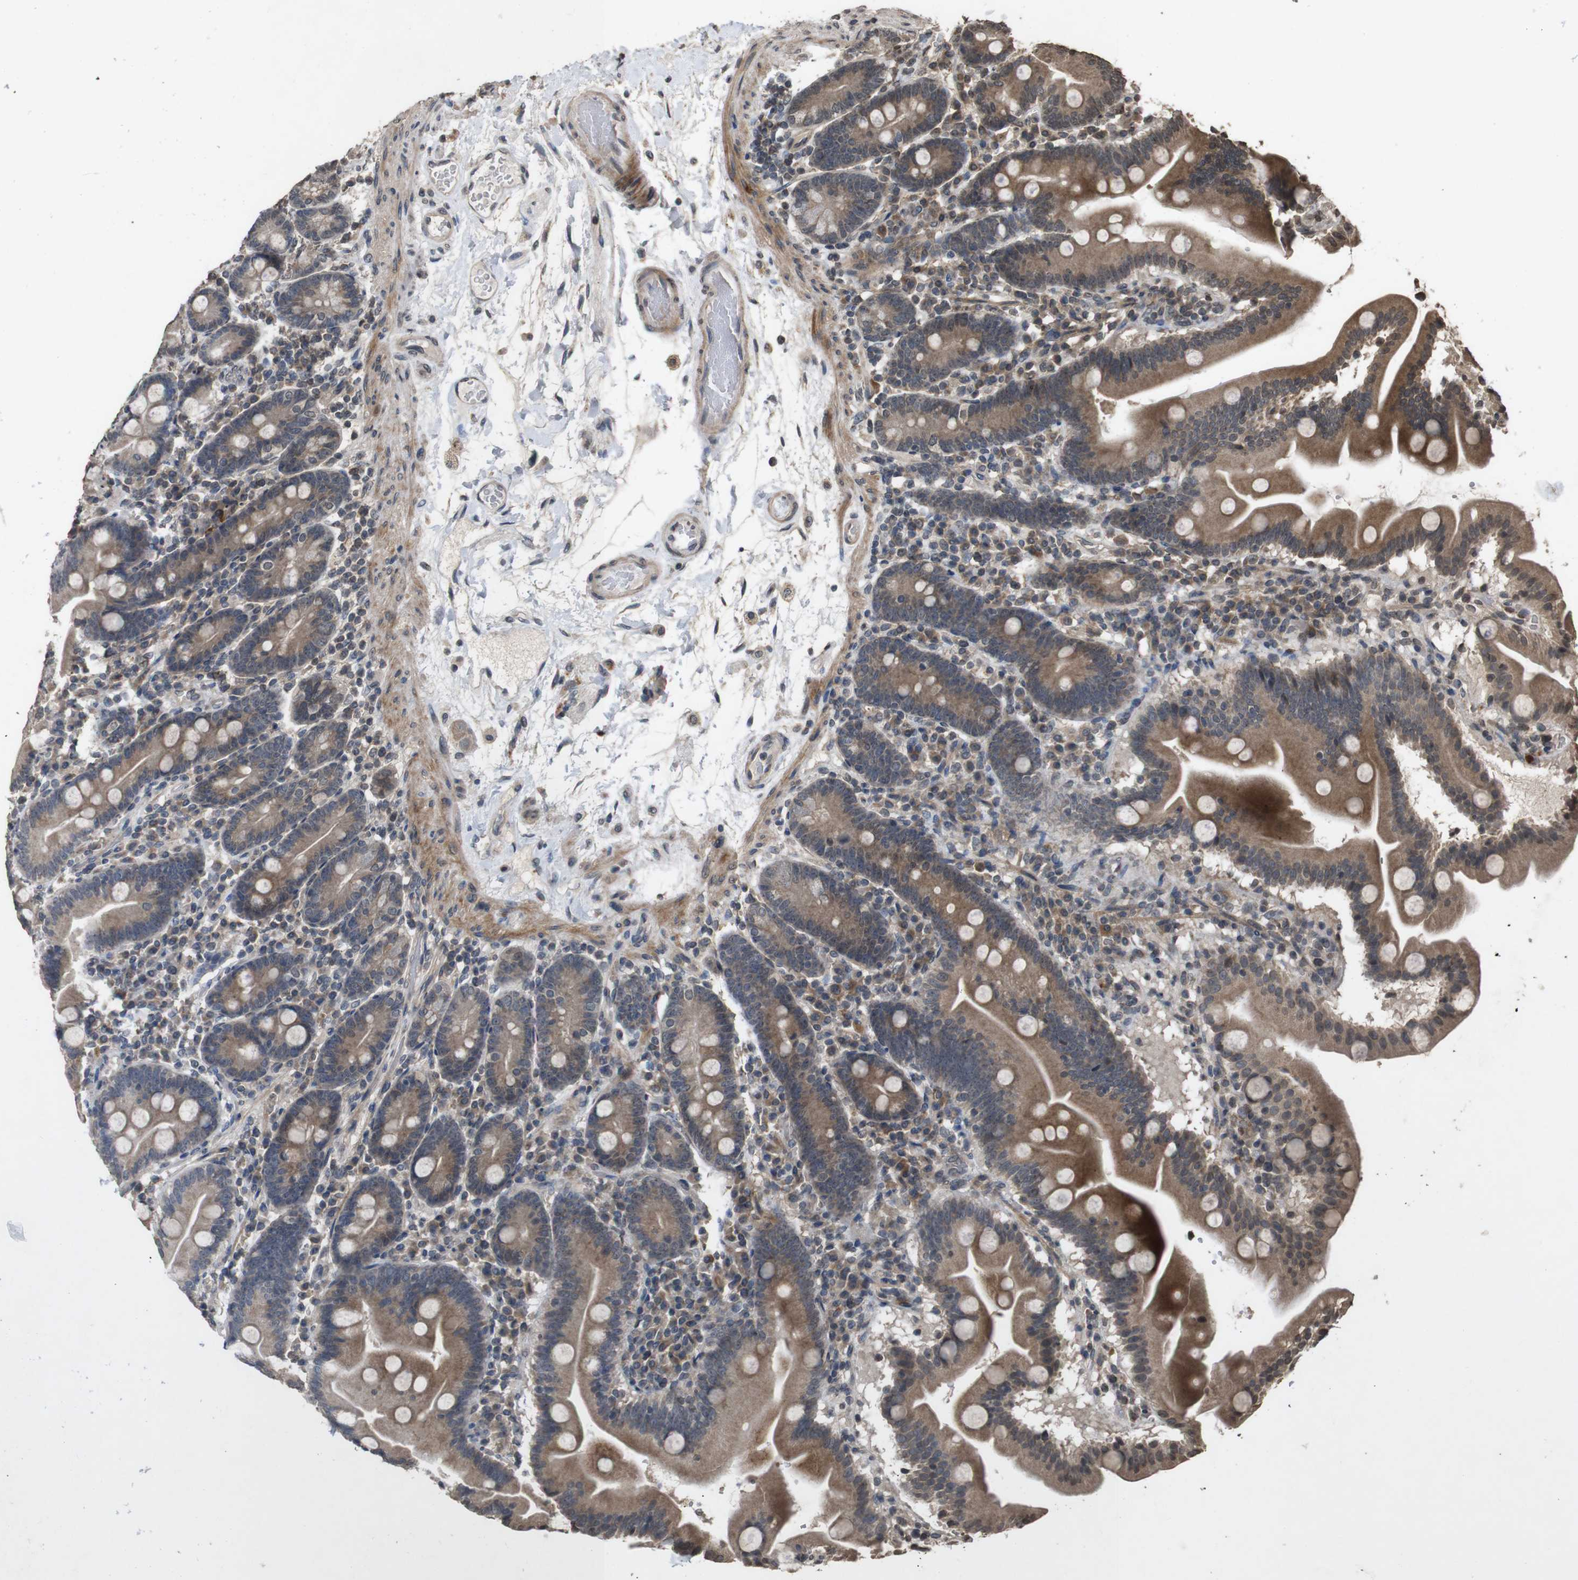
{"staining": {"intensity": "strong", "quantity": ">75%", "location": "cytoplasmic/membranous"}, "tissue": "duodenum", "cell_type": "Glandular cells", "image_type": "normal", "snomed": [{"axis": "morphology", "description": "Normal tissue, NOS"}, {"axis": "topography", "description": "Duodenum"}], "caption": "Normal duodenum exhibits strong cytoplasmic/membranous positivity in approximately >75% of glandular cells The staining is performed using DAB brown chromogen to label protein expression. The nuclei are counter-stained blue using hematoxylin..", "gene": "SORL1", "patient": {"sex": "male", "age": 54}}